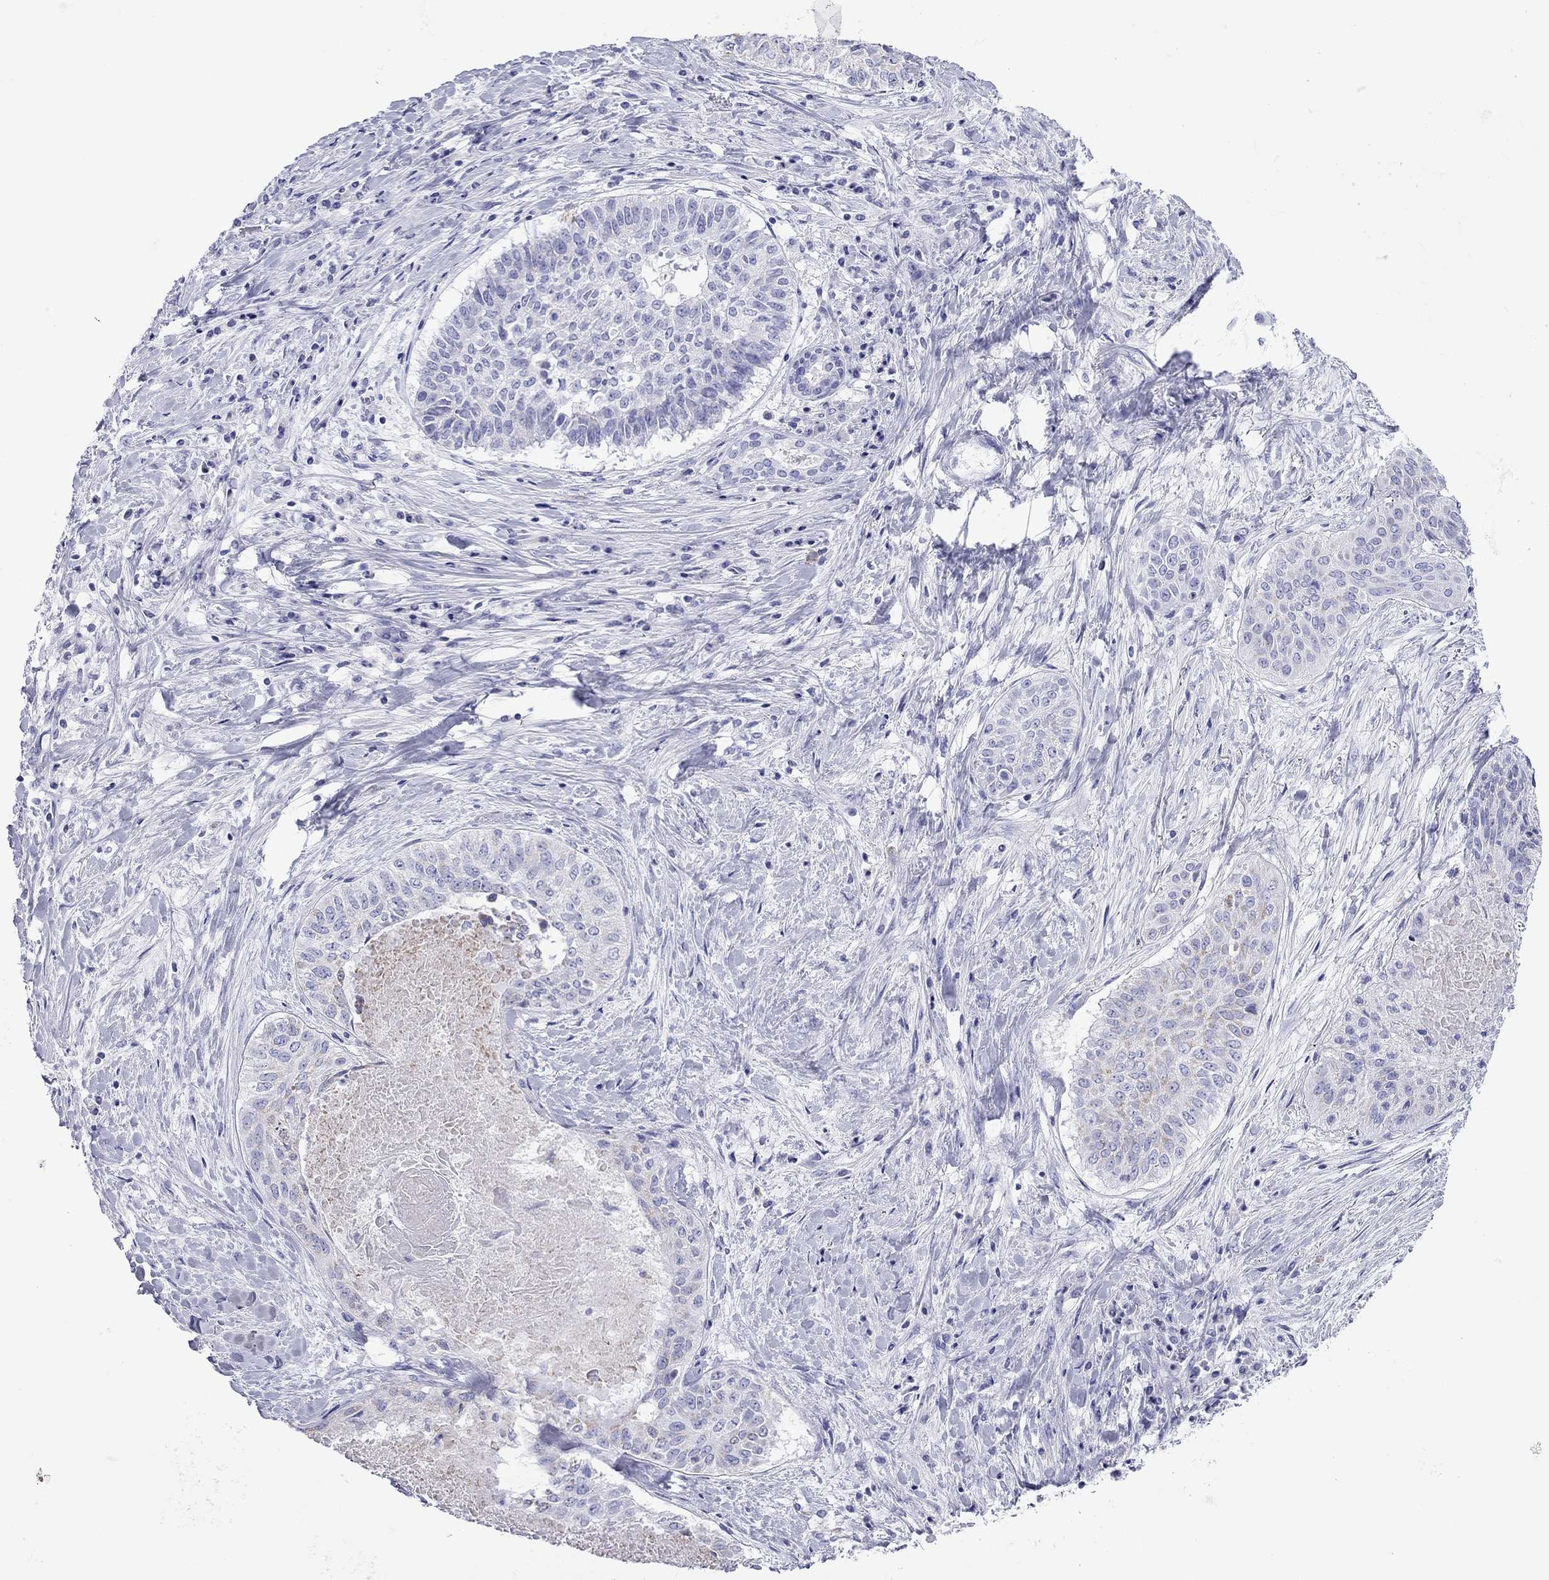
{"staining": {"intensity": "negative", "quantity": "none", "location": "none"}, "tissue": "lung cancer", "cell_type": "Tumor cells", "image_type": "cancer", "snomed": [{"axis": "morphology", "description": "Squamous cell carcinoma, NOS"}, {"axis": "topography", "description": "Lung"}], "caption": "The histopathology image shows no staining of tumor cells in lung cancer.", "gene": "DPY19L2", "patient": {"sex": "male", "age": 64}}